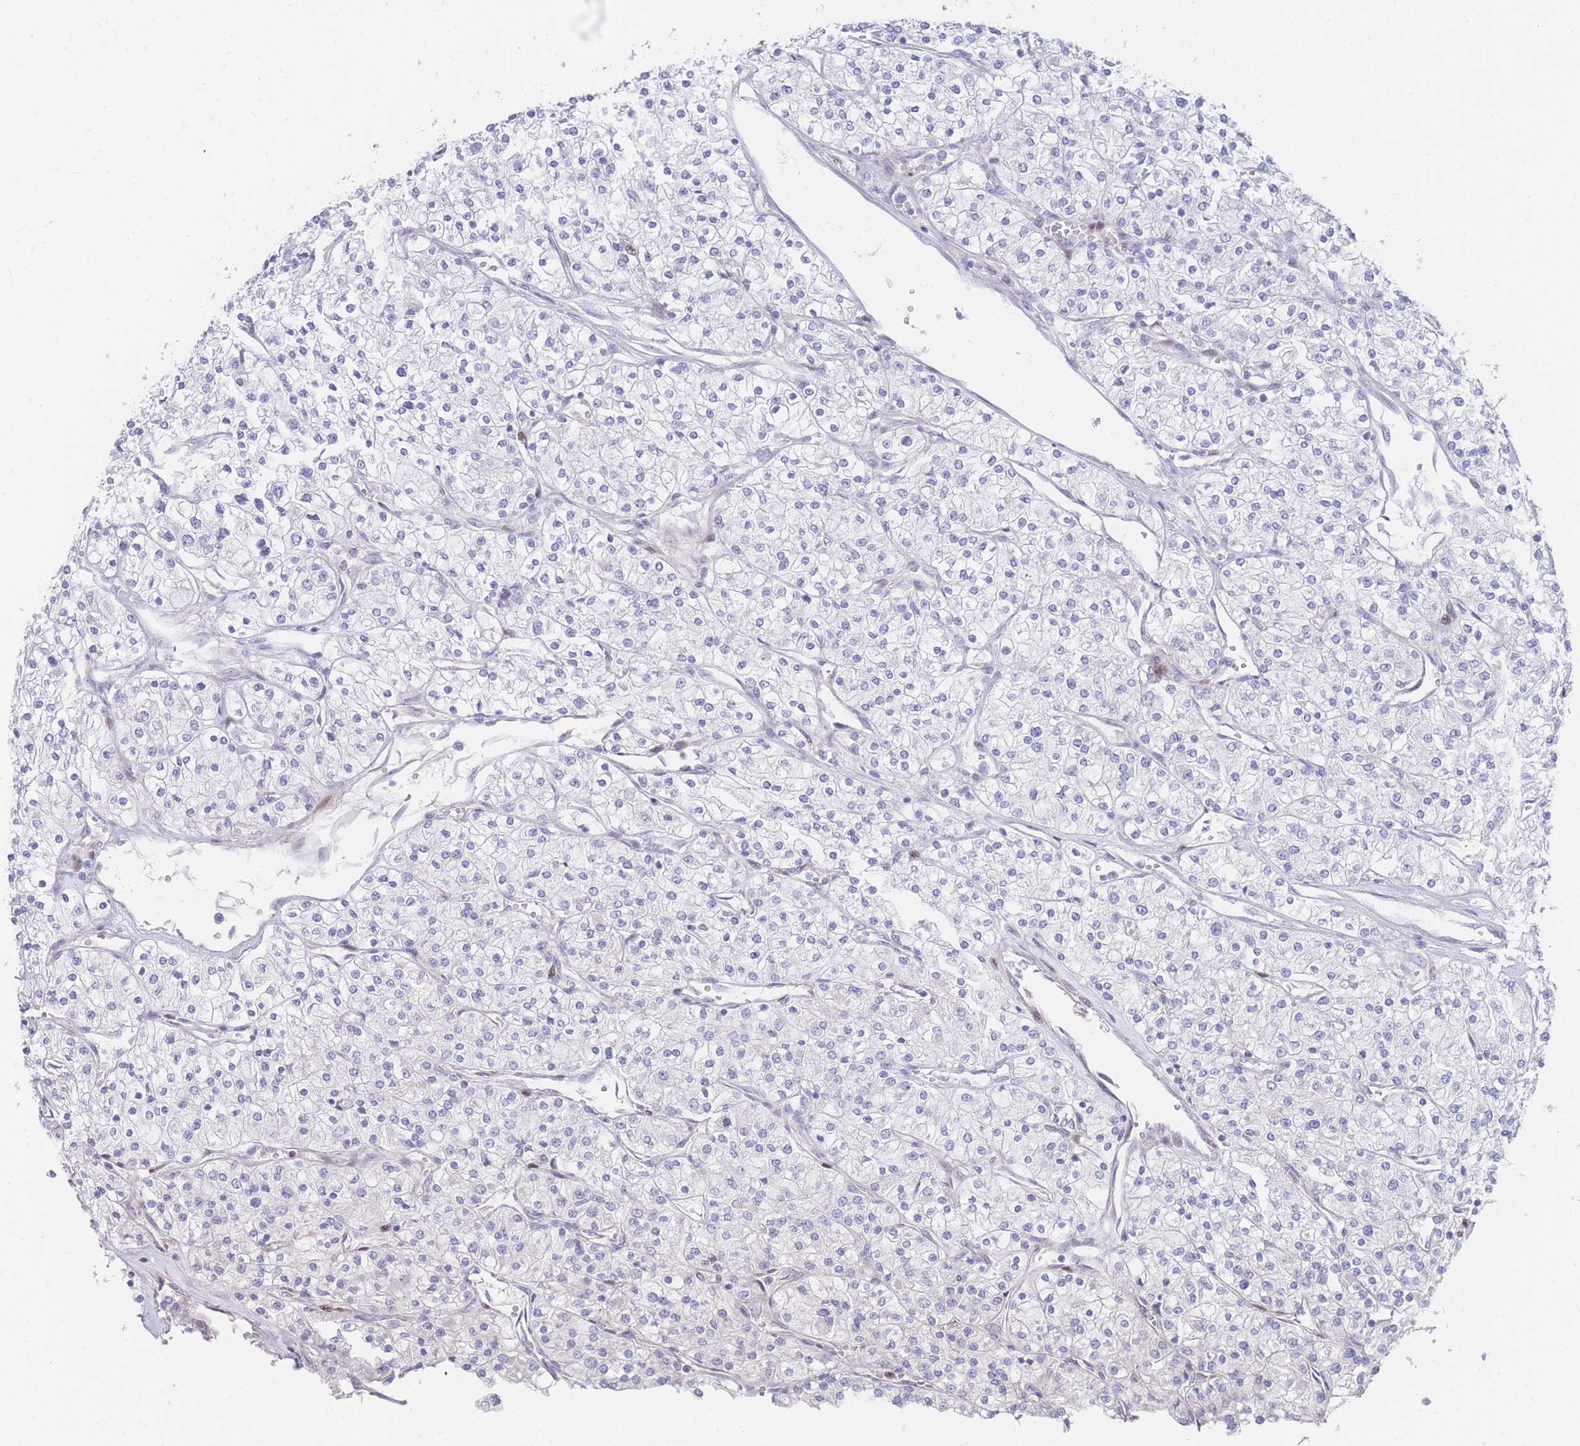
{"staining": {"intensity": "negative", "quantity": "none", "location": "none"}, "tissue": "renal cancer", "cell_type": "Tumor cells", "image_type": "cancer", "snomed": [{"axis": "morphology", "description": "Adenocarcinoma, NOS"}, {"axis": "topography", "description": "Kidney"}], "caption": "DAB immunohistochemical staining of human renal cancer shows no significant expression in tumor cells.", "gene": "GPAM", "patient": {"sex": "male", "age": 80}}